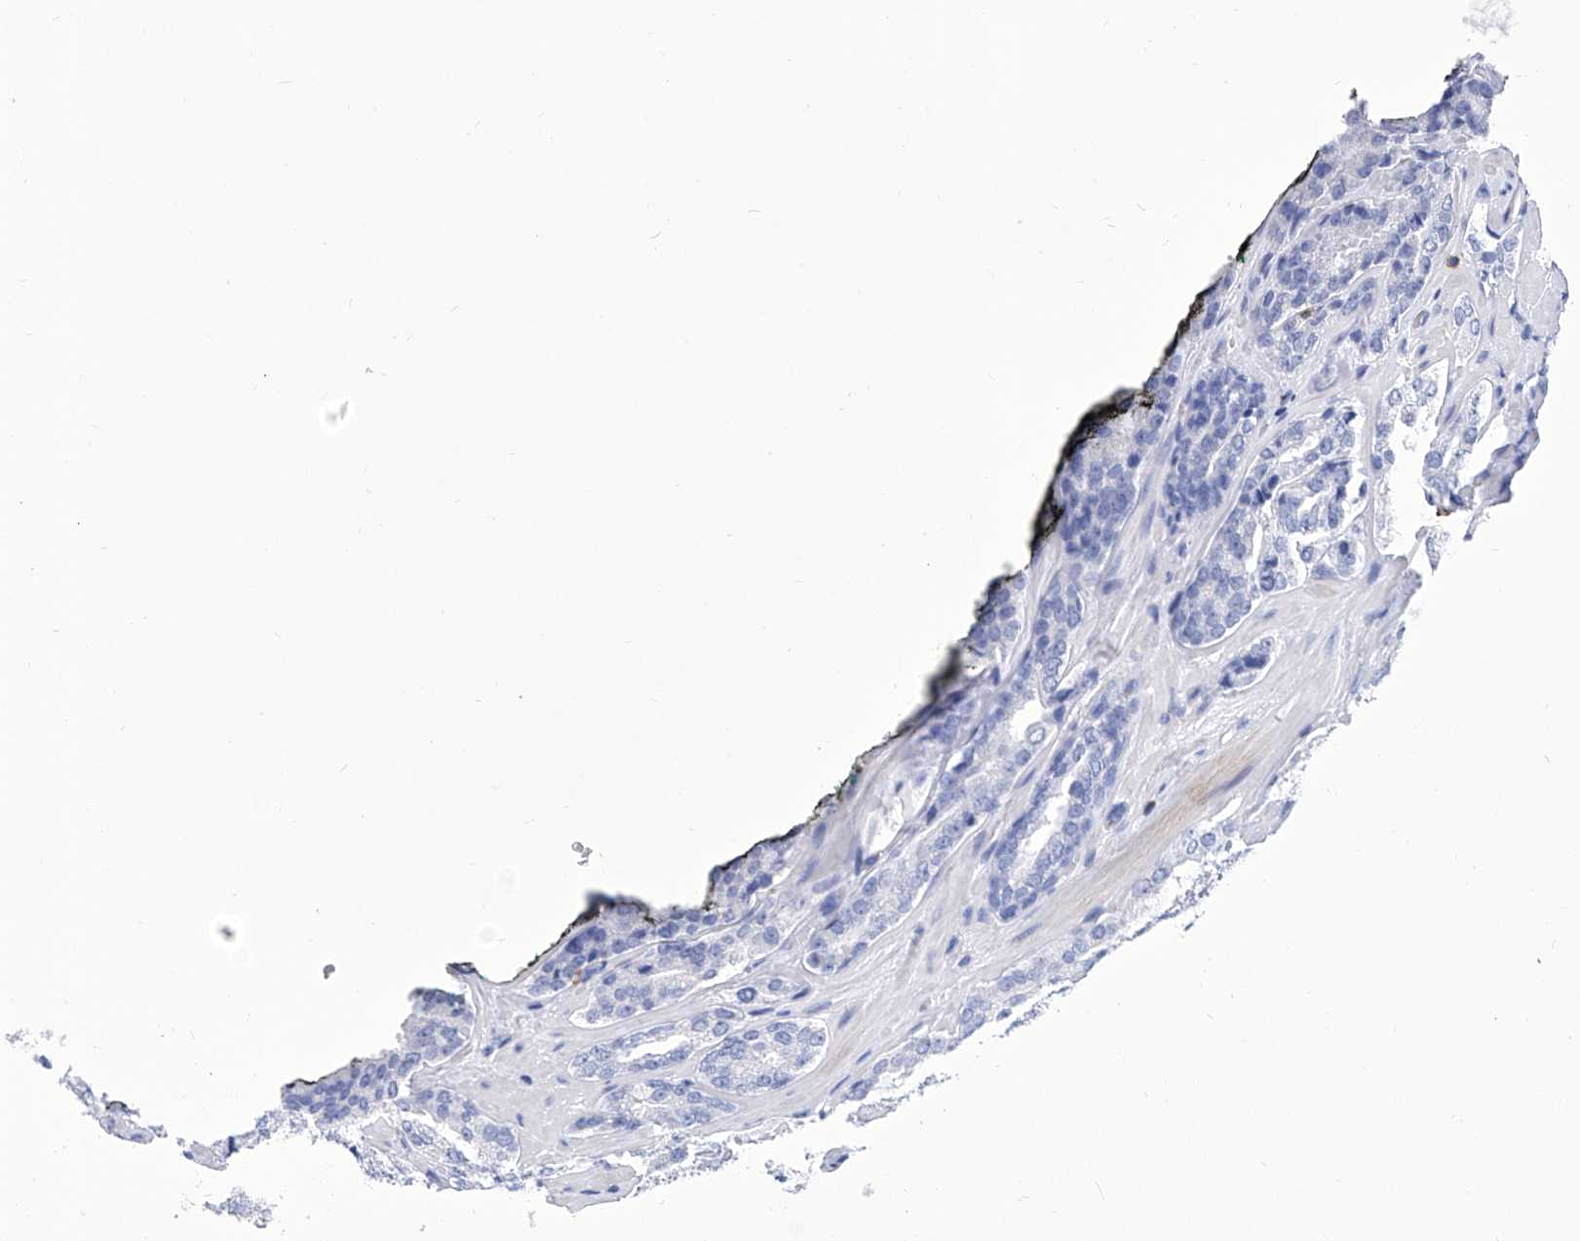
{"staining": {"intensity": "negative", "quantity": "none", "location": "none"}, "tissue": "prostate cancer", "cell_type": "Tumor cells", "image_type": "cancer", "snomed": [{"axis": "morphology", "description": "Adenocarcinoma, High grade"}, {"axis": "topography", "description": "Prostate"}], "caption": "DAB immunohistochemical staining of adenocarcinoma (high-grade) (prostate) reveals no significant staining in tumor cells.", "gene": "IFNL2", "patient": {"sex": "male", "age": 60}}